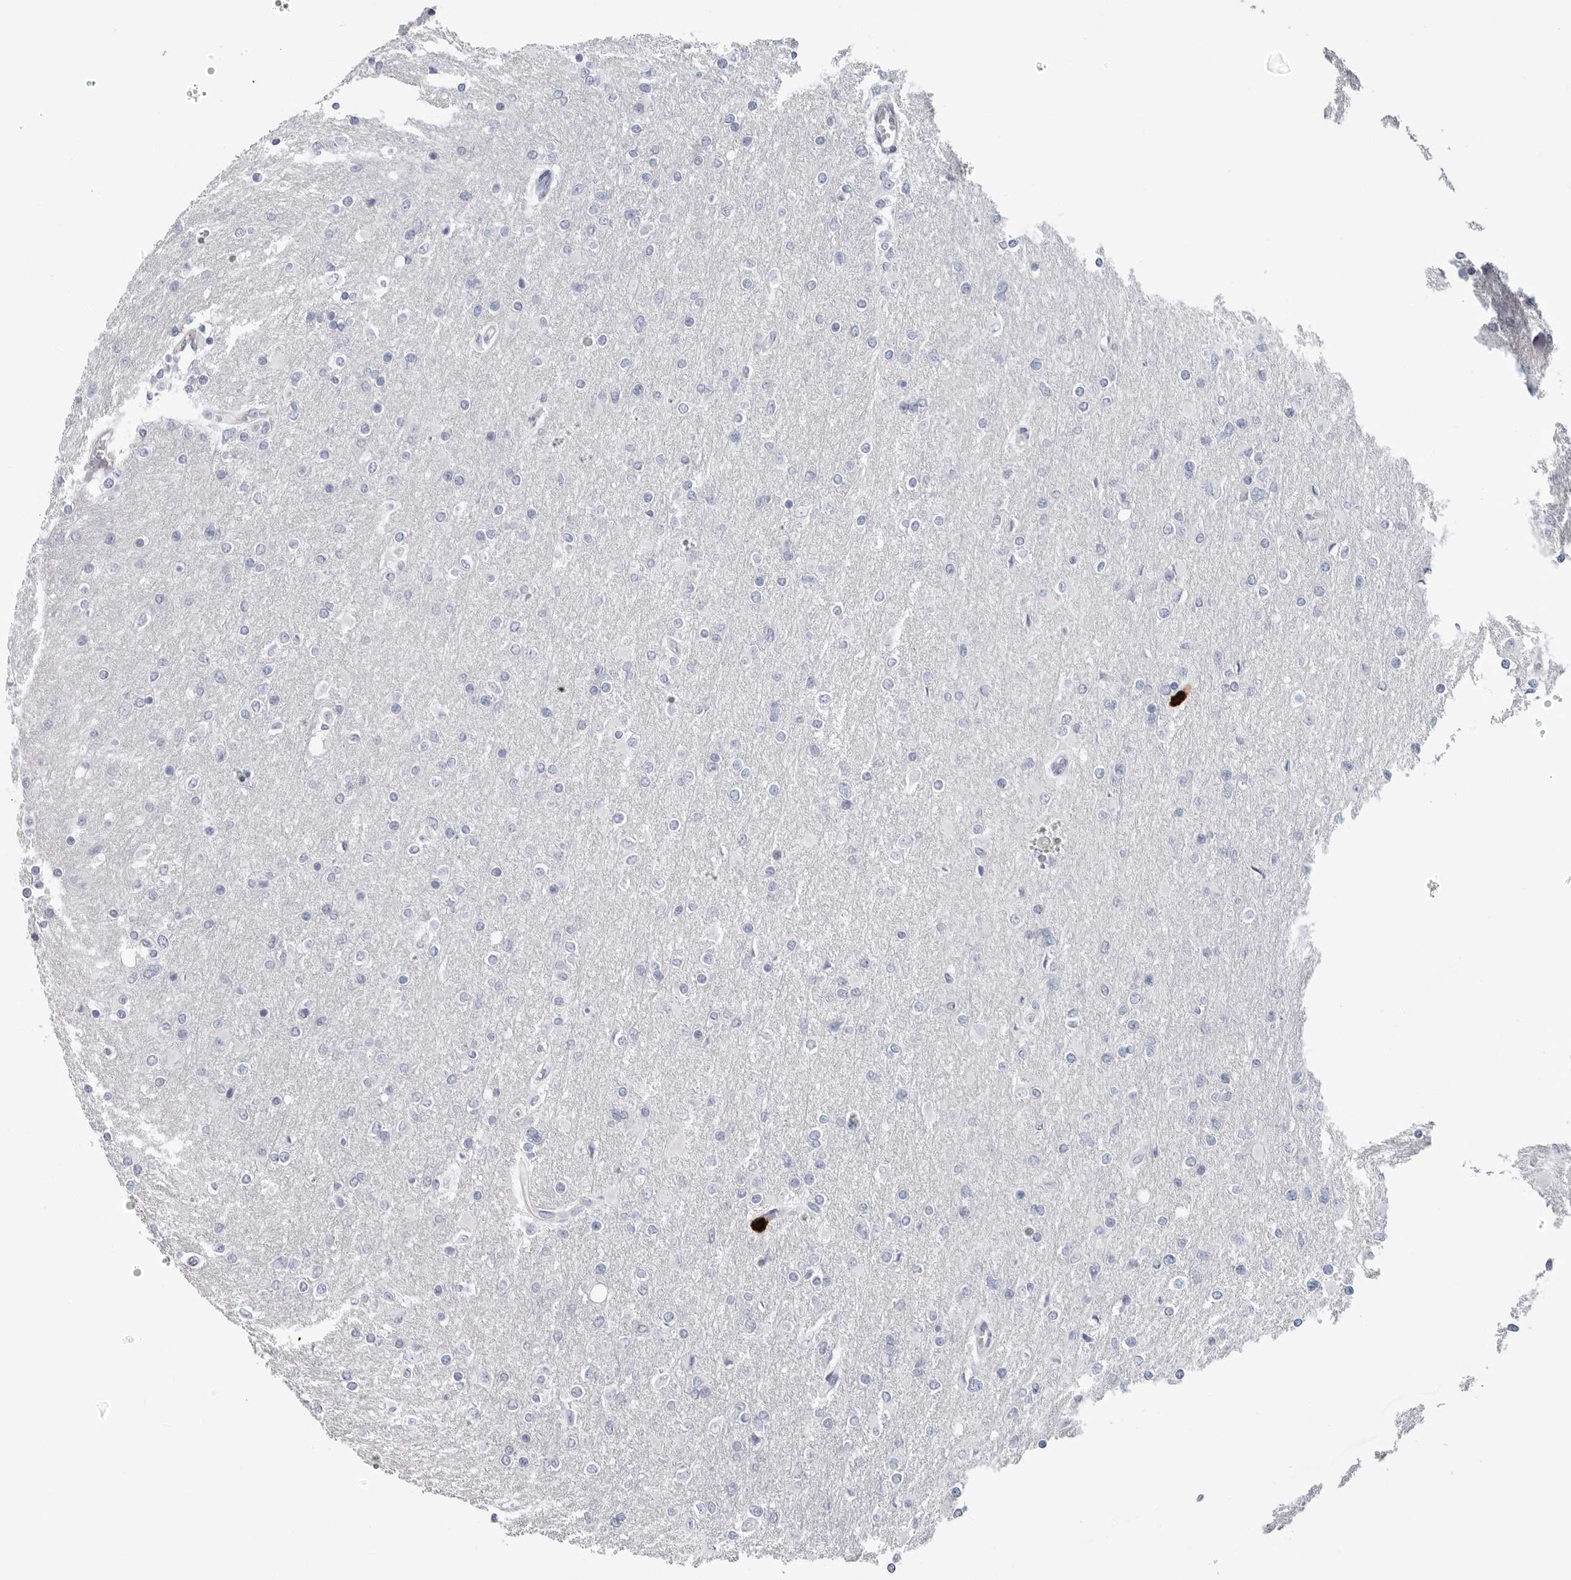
{"staining": {"intensity": "negative", "quantity": "none", "location": "none"}, "tissue": "glioma", "cell_type": "Tumor cells", "image_type": "cancer", "snomed": [{"axis": "morphology", "description": "Glioma, malignant, High grade"}, {"axis": "topography", "description": "Cerebral cortex"}], "caption": "There is no significant positivity in tumor cells of glioma.", "gene": "CYB561D1", "patient": {"sex": "female", "age": 36}}